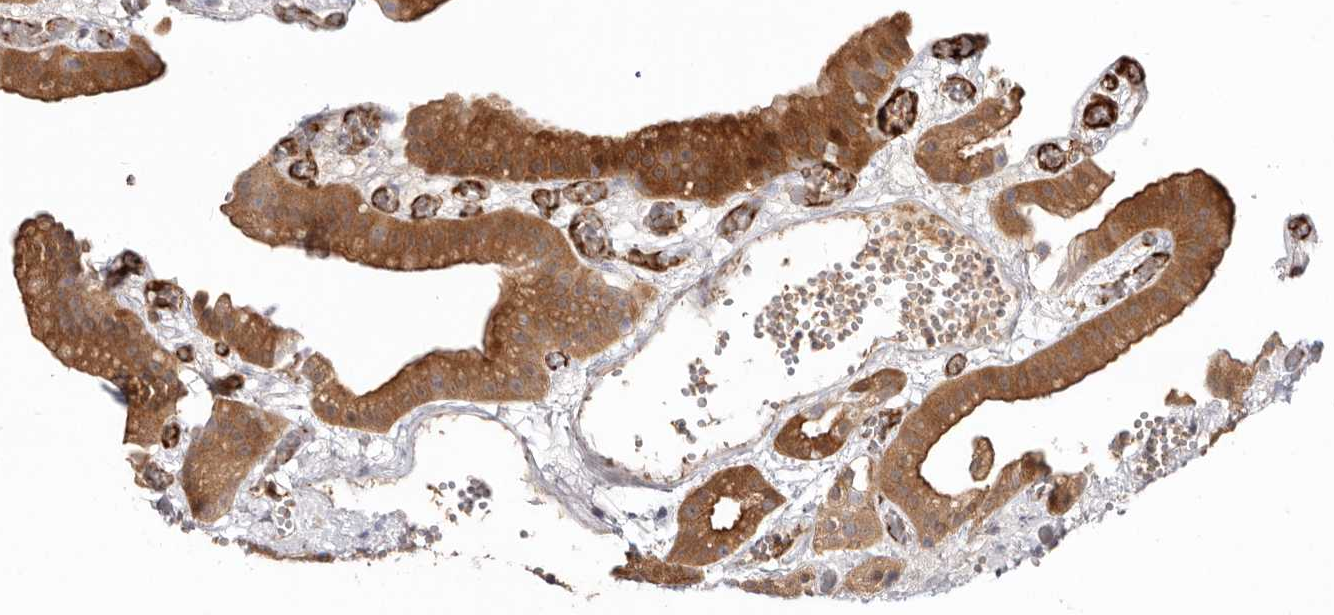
{"staining": {"intensity": "moderate", "quantity": ">75%", "location": "cytoplasmic/membranous"}, "tissue": "gallbladder", "cell_type": "Glandular cells", "image_type": "normal", "snomed": [{"axis": "morphology", "description": "Normal tissue, NOS"}, {"axis": "topography", "description": "Gallbladder"}], "caption": "A brown stain highlights moderate cytoplasmic/membranous staining of a protein in glandular cells of normal human gallbladder.", "gene": "GPATCH4", "patient": {"sex": "female", "age": 64}}